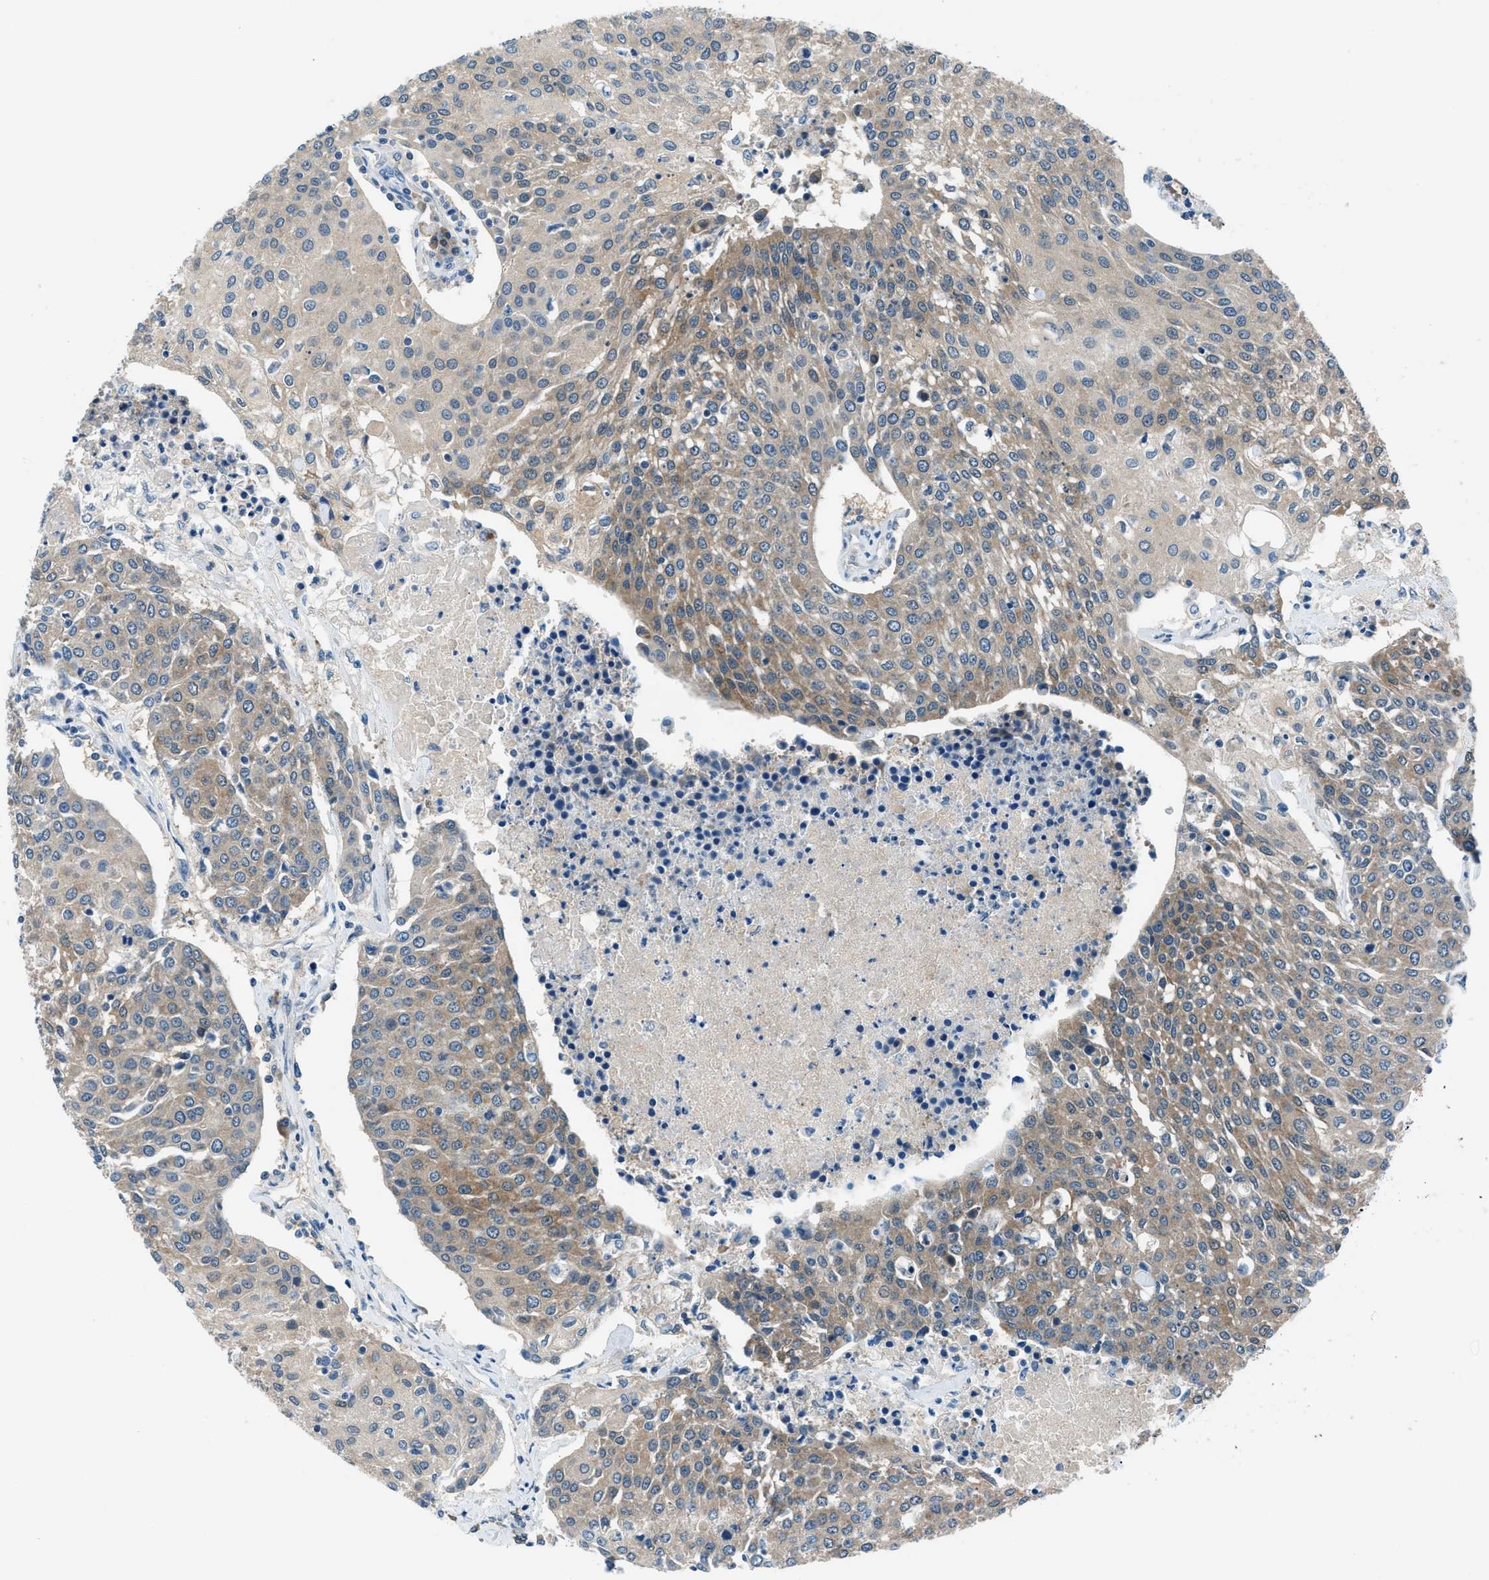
{"staining": {"intensity": "moderate", "quantity": "25%-75%", "location": "cytoplasmic/membranous"}, "tissue": "urothelial cancer", "cell_type": "Tumor cells", "image_type": "cancer", "snomed": [{"axis": "morphology", "description": "Urothelial carcinoma, High grade"}, {"axis": "topography", "description": "Urinary bladder"}], "caption": "A histopathology image of urothelial carcinoma (high-grade) stained for a protein displays moderate cytoplasmic/membranous brown staining in tumor cells. Immunohistochemistry (ihc) stains the protein in brown and the nuclei are stained blue.", "gene": "ACP1", "patient": {"sex": "female", "age": 85}}